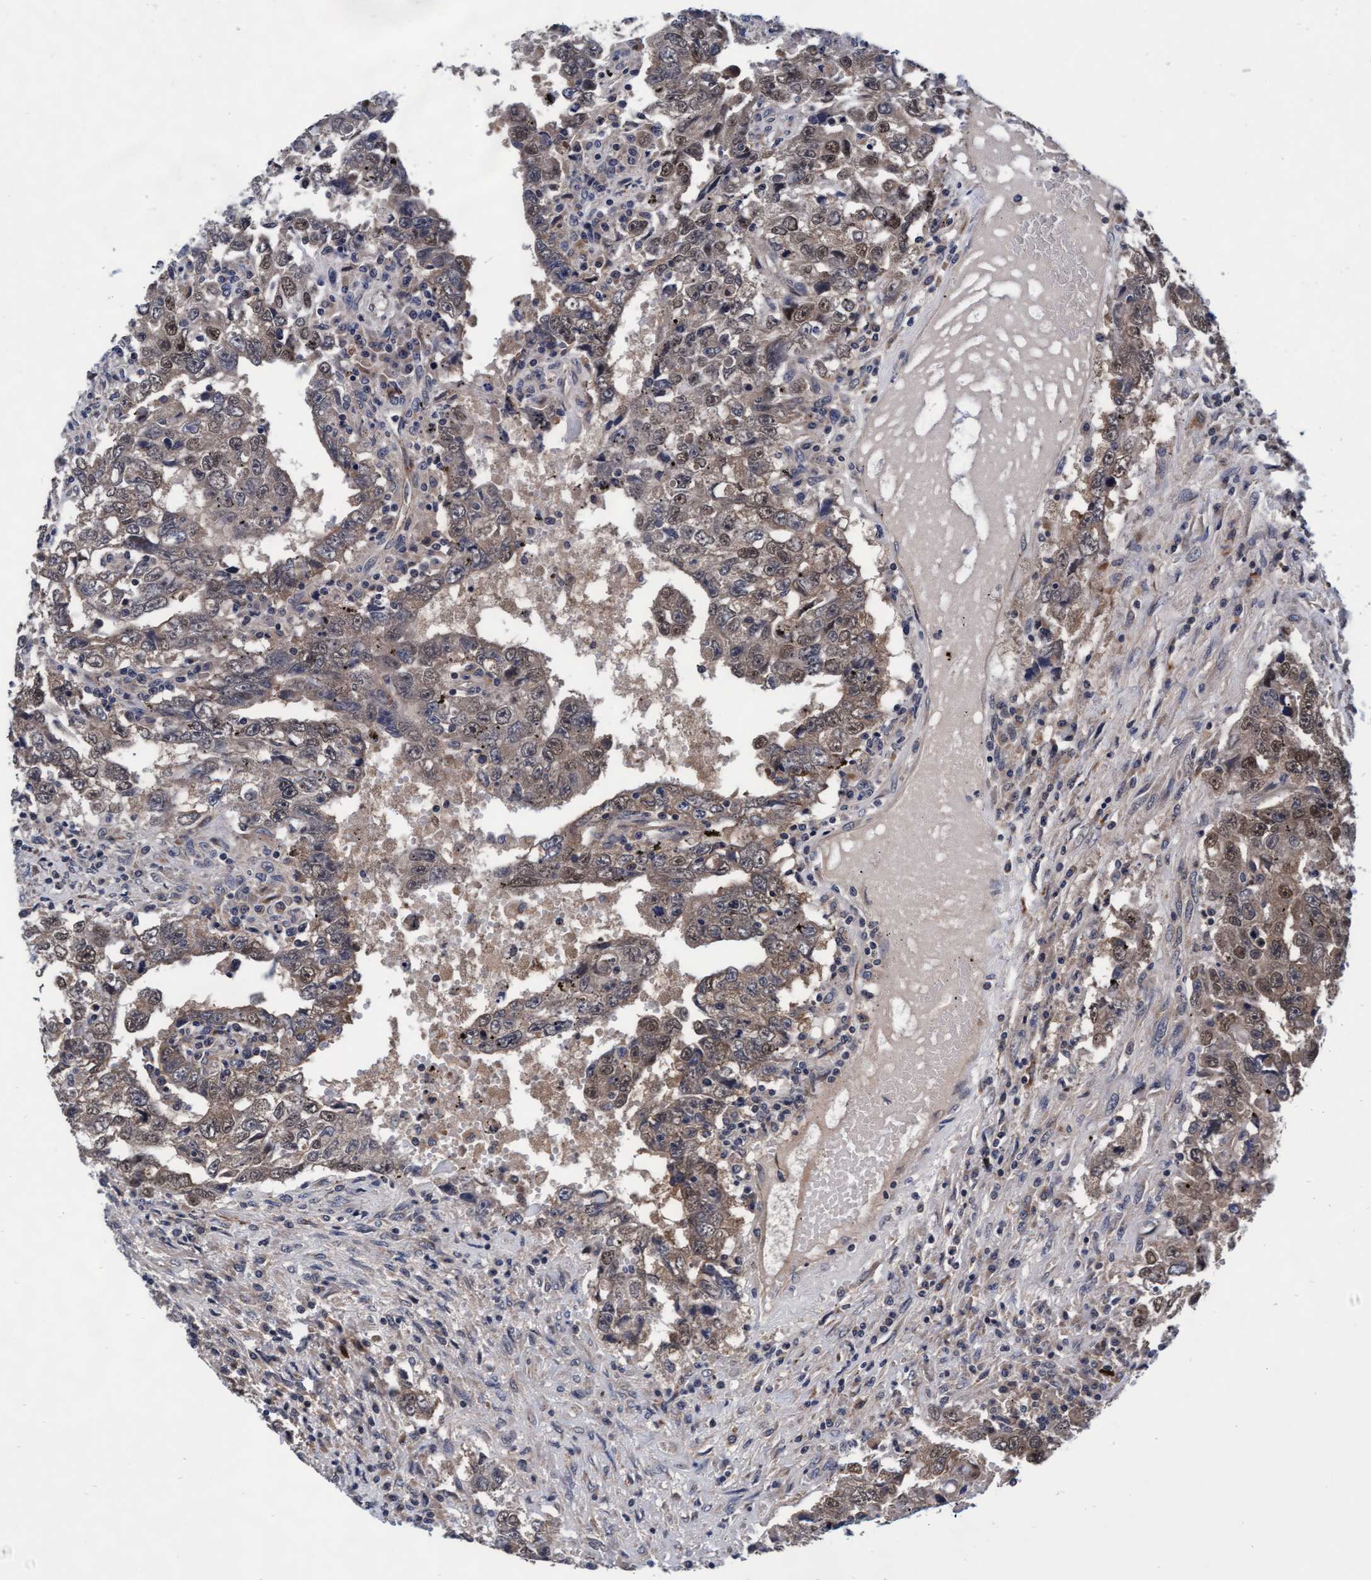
{"staining": {"intensity": "weak", "quantity": ">75%", "location": "cytoplasmic/membranous,nuclear"}, "tissue": "testis cancer", "cell_type": "Tumor cells", "image_type": "cancer", "snomed": [{"axis": "morphology", "description": "Carcinoma, Embryonal, NOS"}, {"axis": "topography", "description": "Testis"}], "caption": "This is an image of immunohistochemistry (IHC) staining of testis cancer (embryonal carcinoma), which shows weak expression in the cytoplasmic/membranous and nuclear of tumor cells.", "gene": "EFCAB13", "patient": {"sex": "male", "age": 26}}